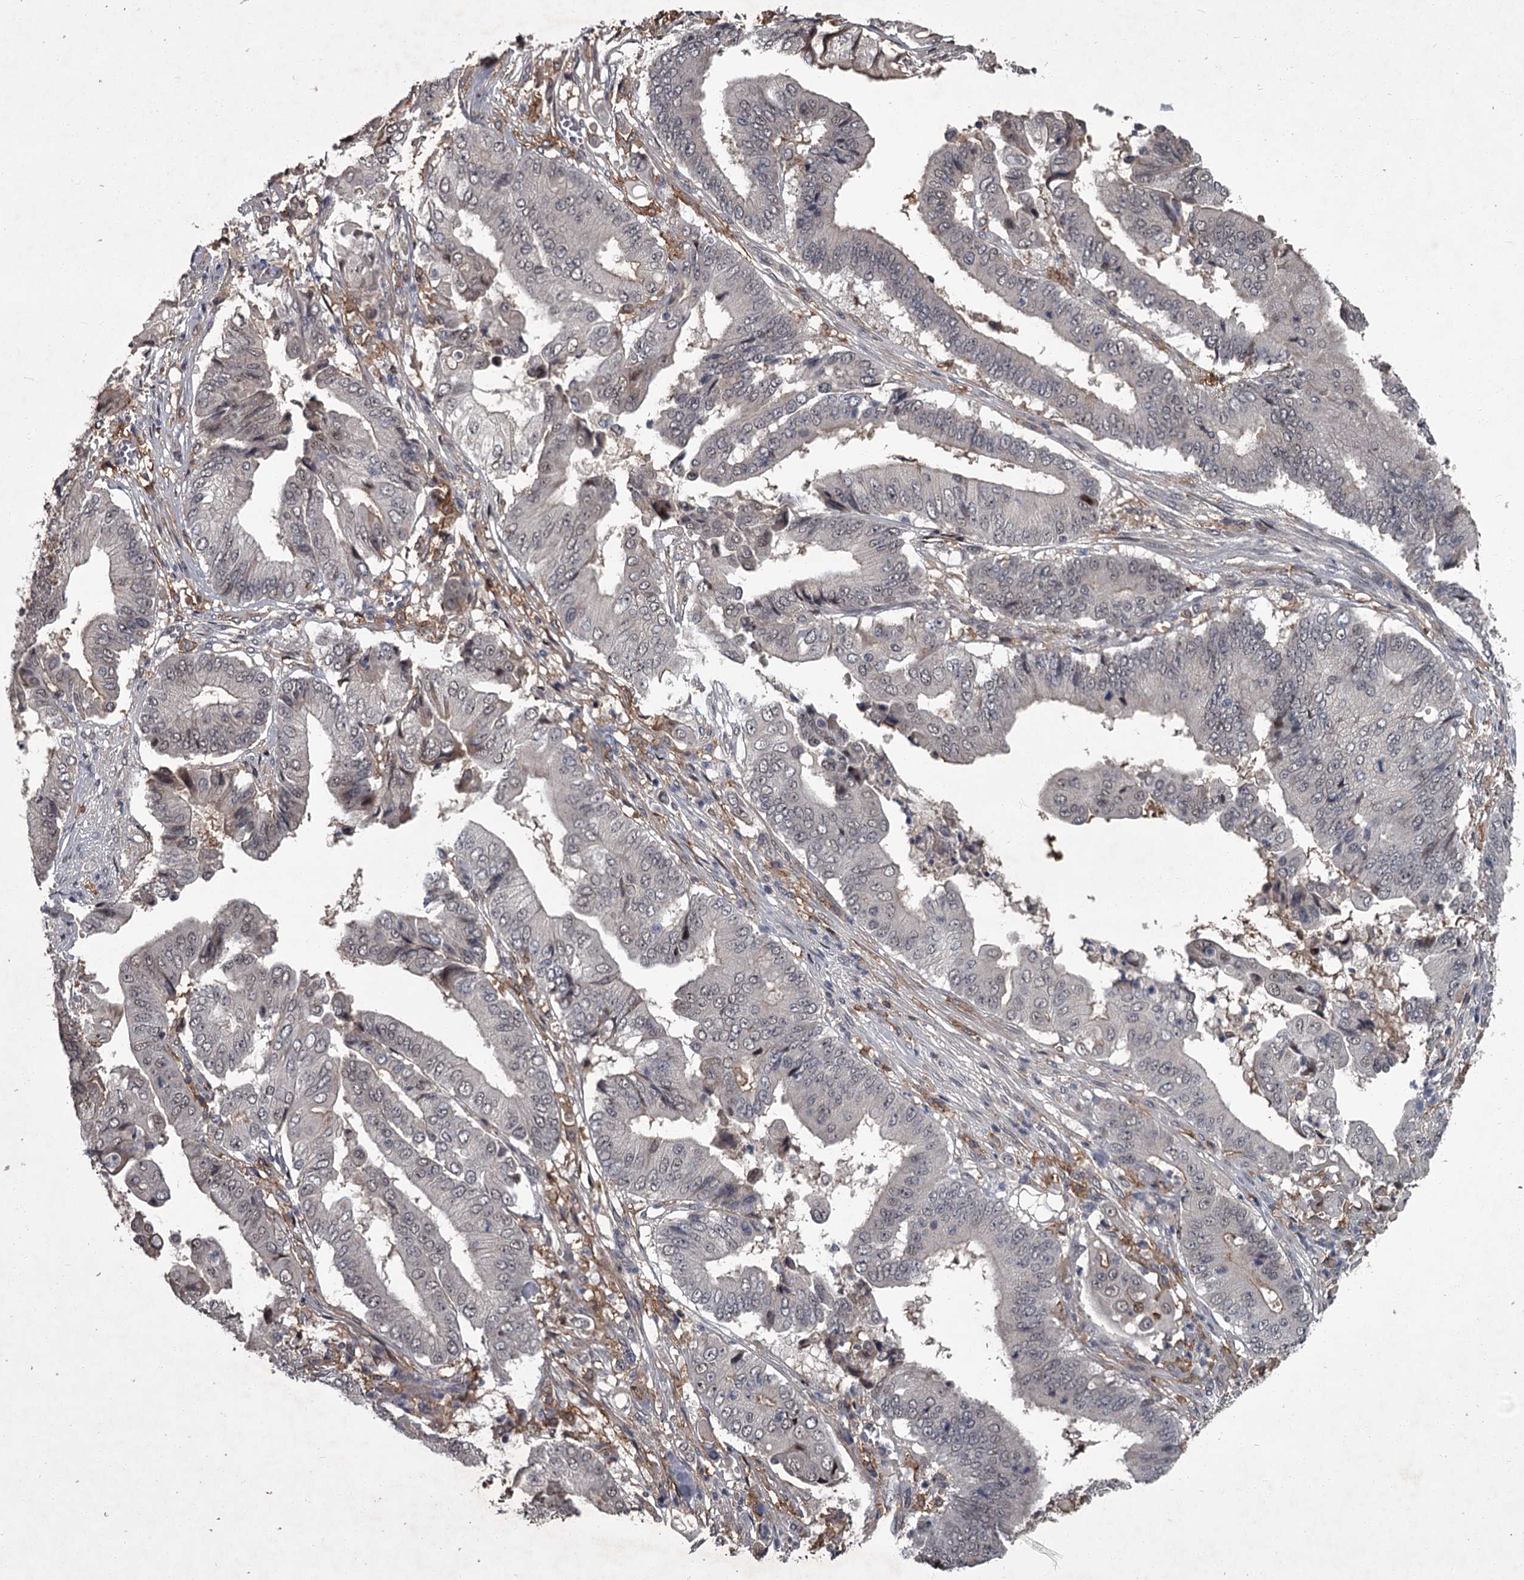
{"staining": {"intensity": "weak", "quantity": "25%-75%", "location": "nuclear"}, "tissue": "pancreatic cancer", "cell_type": "Tumor cells", "image_type": "cancer", "snomed": [{"axis": "morphology", "description": "Adenocarcinoma, NOS"}, {"axis": "topography", "description": "Pancreas"}], "caption": "A brown stain highlights weak nuclear positivity of a protein in human pancreatic adenocarcinoma tumor cells.", "gene": "FLVCR2", "patient": {"sex": "female", "age": 77}}